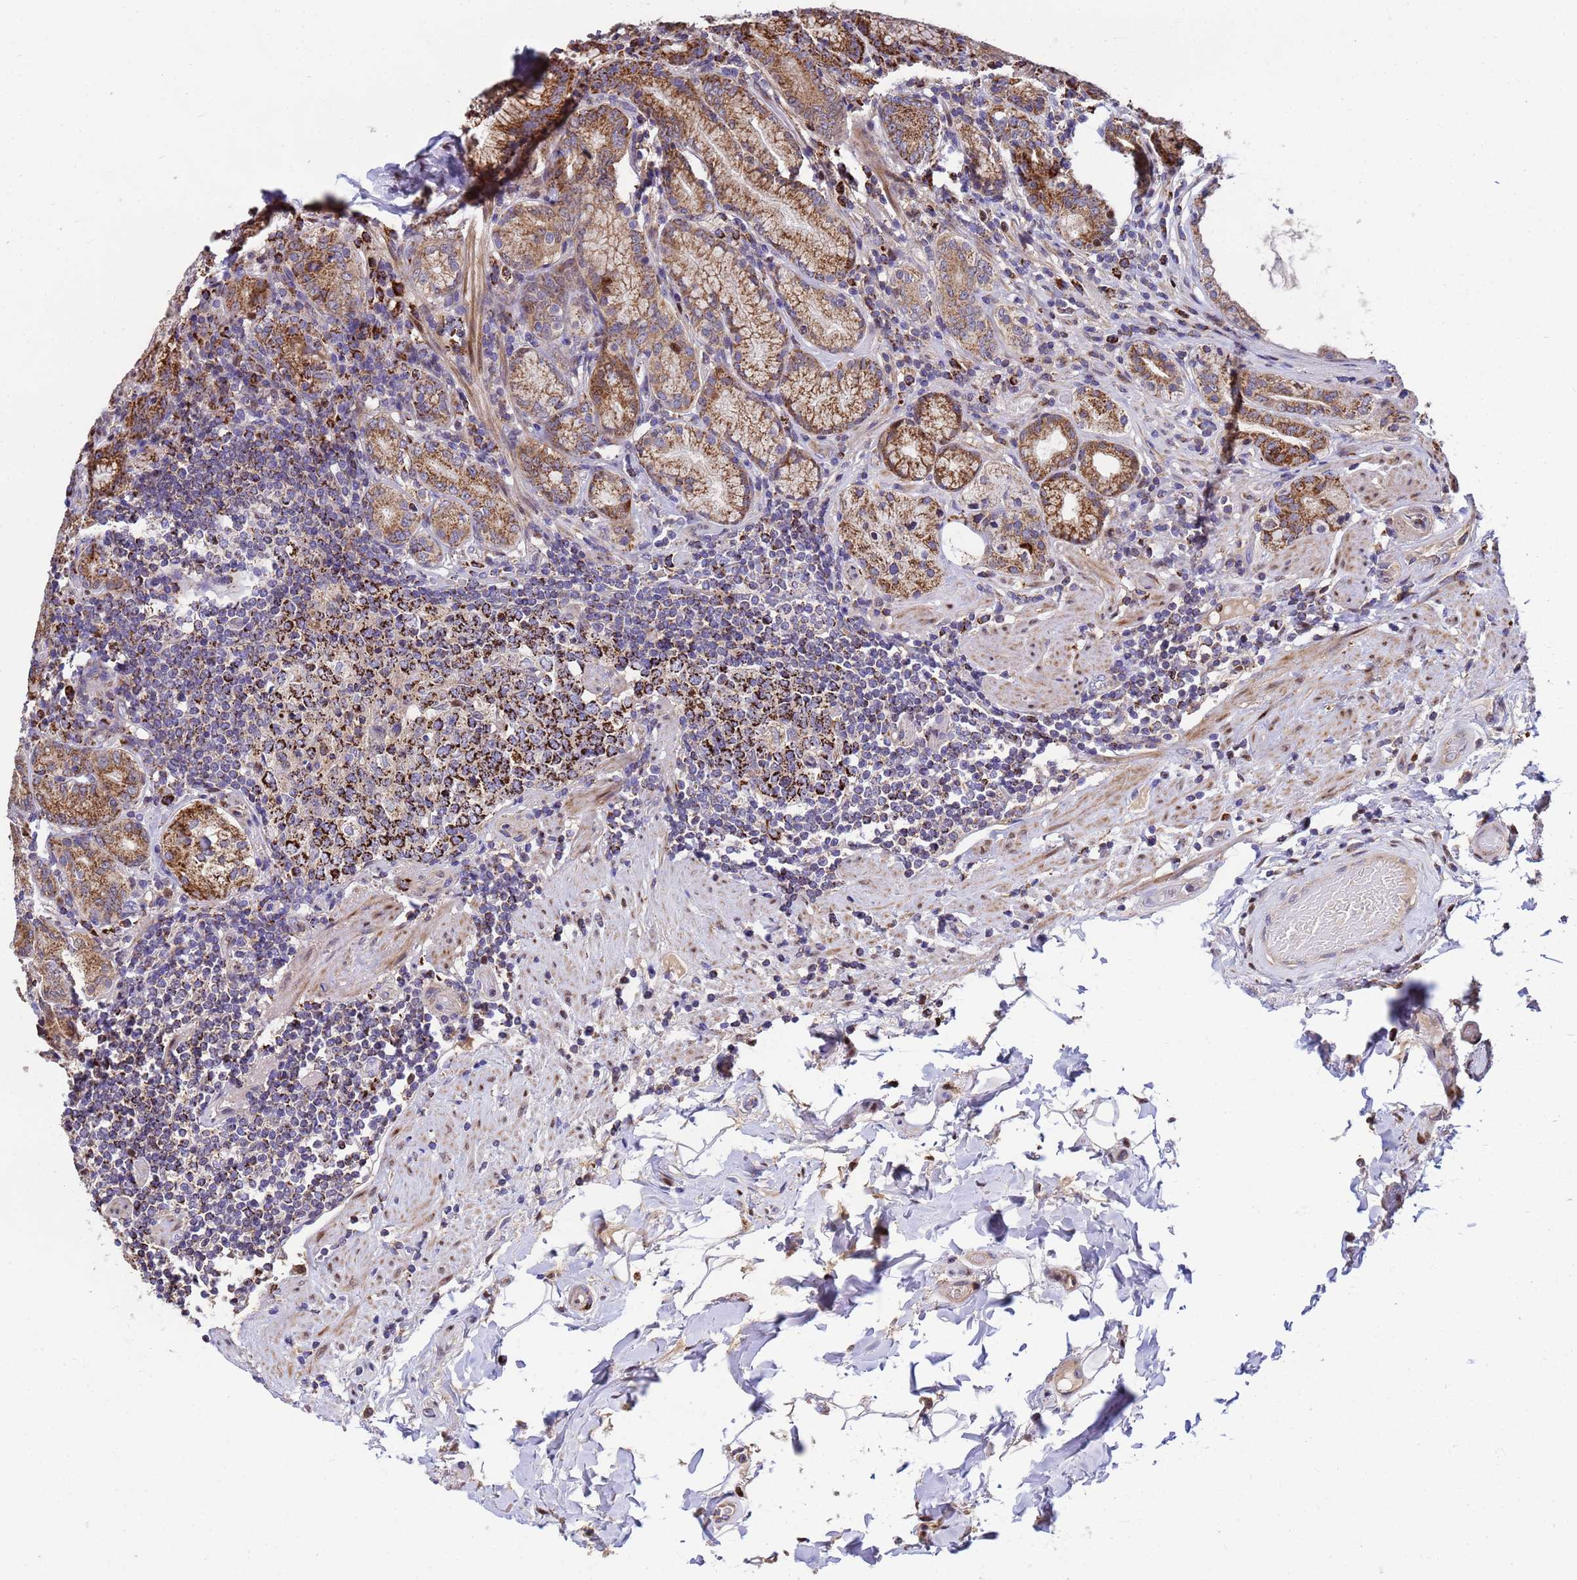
{"staining": {"intensity": "moderate", "quantity": ">75%", "location": "cytoplasmic/membranous"}, "tissue": "stomach", "cell_type": "Glandular cells", "image_type": "normal", "snomed": [{"axis": "morphology", "description": "Normal tissue, NOS"}, {"axis": "topography", "description": "Stomach, upper"}, {"axis": "topography", "description": "Stomach, lower"}], "caption": "Protein analysis of unremarkable stomach displays moderate cytoplasmic/membranous expression in about >75% of glandular cells. (DAB IHC with brightfield microscopy, high magnification).", "gene": "TUBGCP3", "patient": {"sex": "female", "age": 76}}